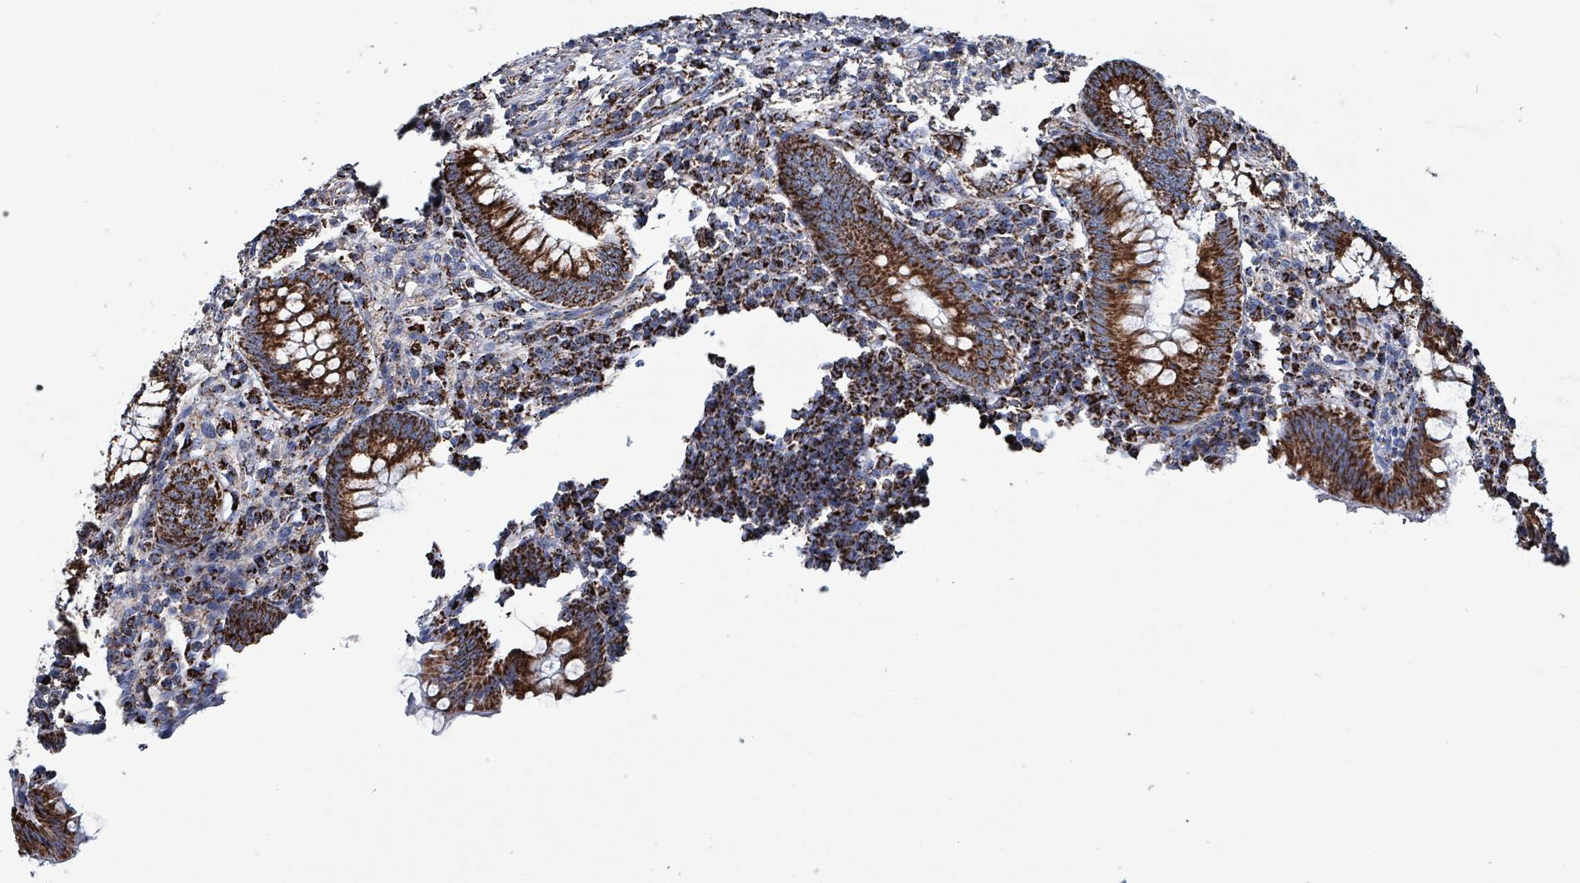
{"staining": {"intensity": "strong", "quantity": ">75%", "location": "cytoplasmic/membranous"}, "tissue": "appendix", "cell_type": "Glandular cells", "image_type": "normal", "snomed": [{"axis": "morphology", "description": "Normal tissue, NOS"}, {"axis": "topography", "description": "Appendix"}], "caption": "Immunohistochemistry image of unremarkable appendix: human appendix stained using immunohistochemistry displays high levels of strong protein expression localized specifically in the cytoplasmic/membranous of glandular cells, appearing as a cytoplasmic/membranous brown color.", "gene": "IDH3B", "patient": {"sex": "male", "age": 83}}